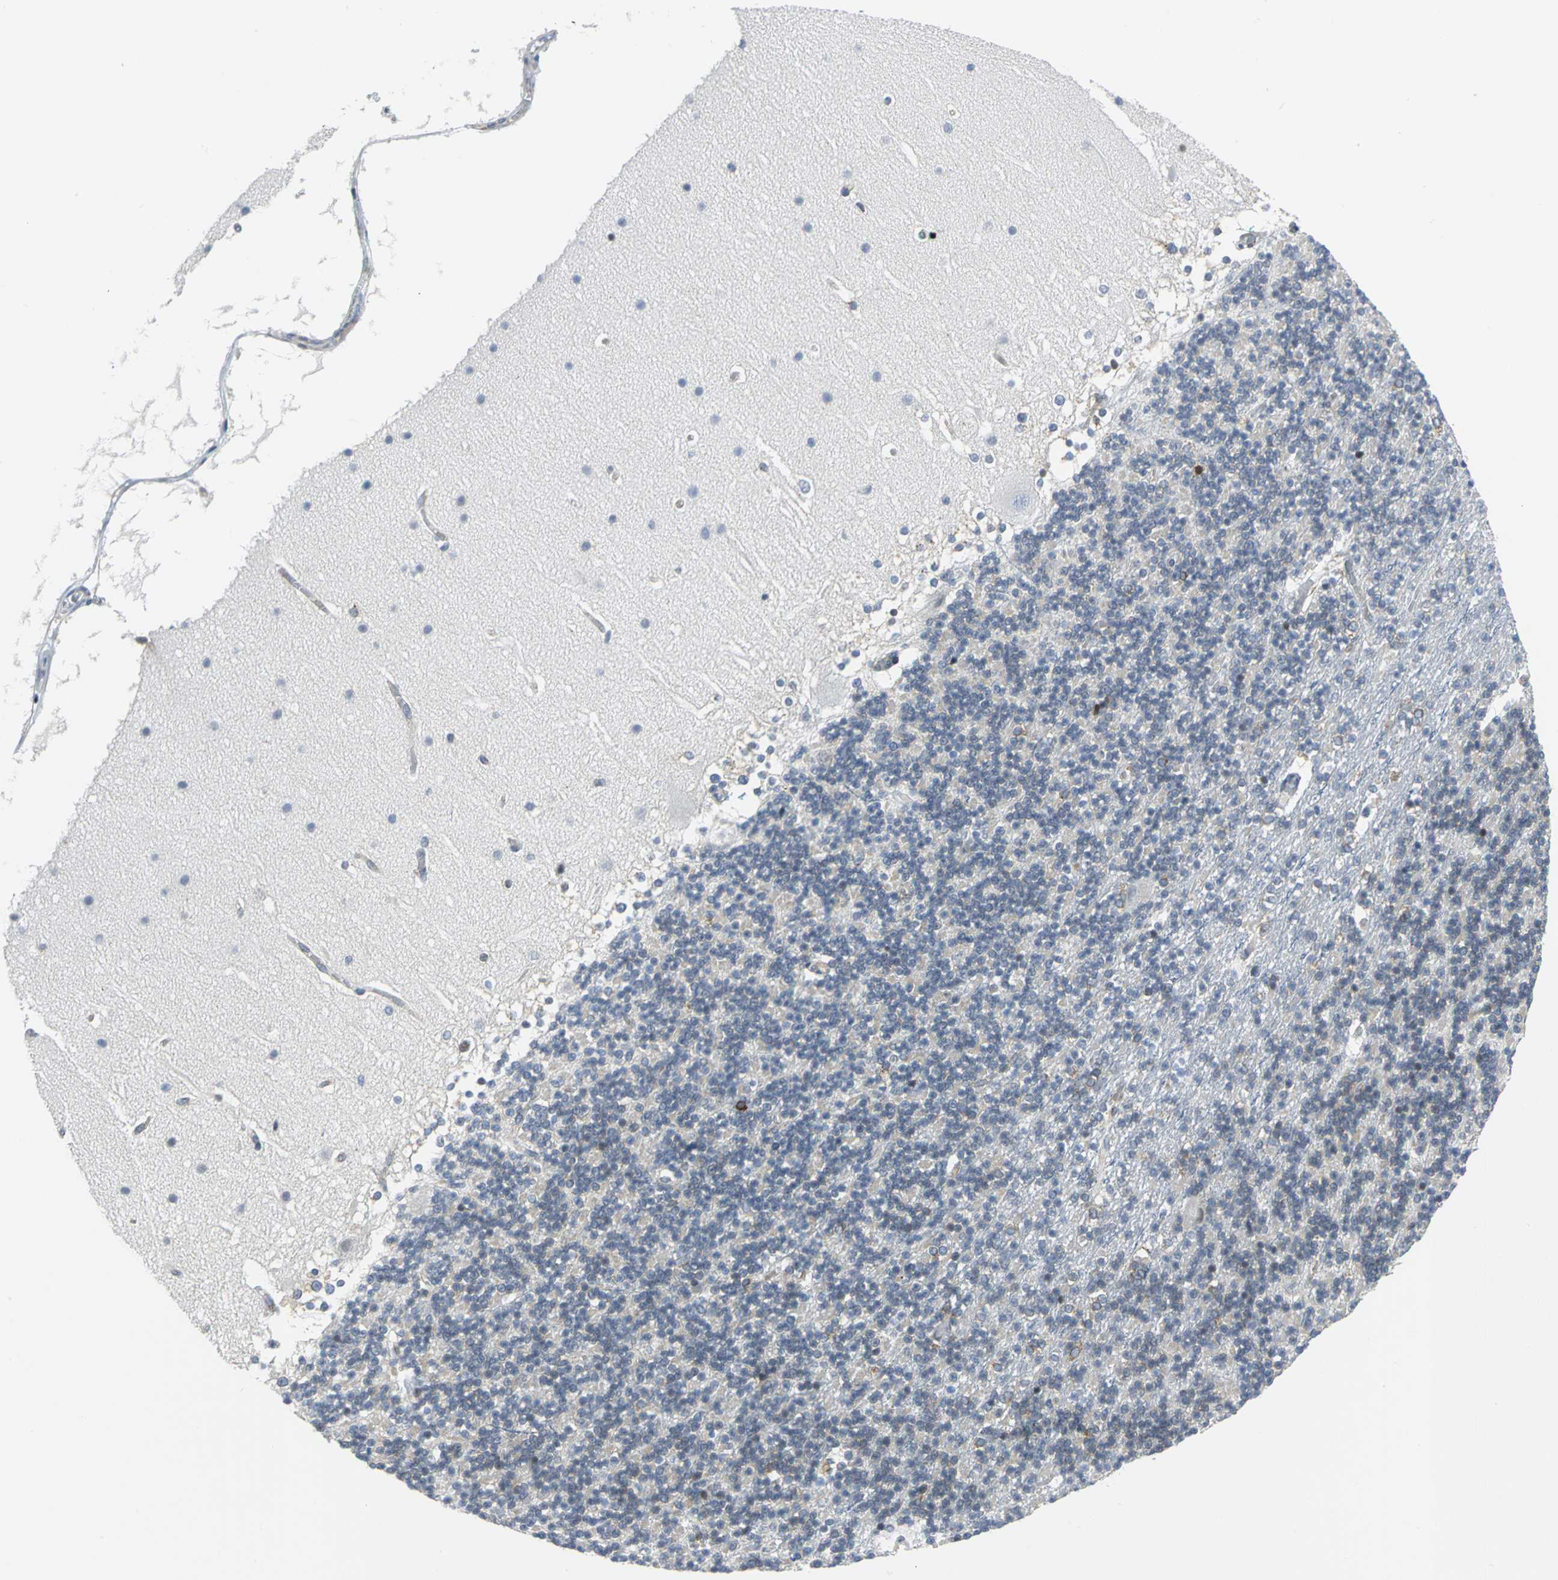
{"staining": {"intensity": "moderate", "quantity": "<25%", "location": "cytoplasmic/membranous,nuclear"}, "tissue": "cerebellum", "cell_type": "Cells in granular layer", "image_type": "normal", "snomed": [{"axis": "morphology", "description": "Normal tissue, NOS"}, {"axis": "topography", "description": "Cerebellum"}], "caption": "DAB (3,3'-diaminobenzidine) immunohistochemical staining of unremarkable human cerebellum demonstrates moderate cytoplasmic/membranous,nuclear protein staining in about <25% of cells in granular layer.", "gene": "YBX1", "patient": {"sex": "female", "age": 19}}